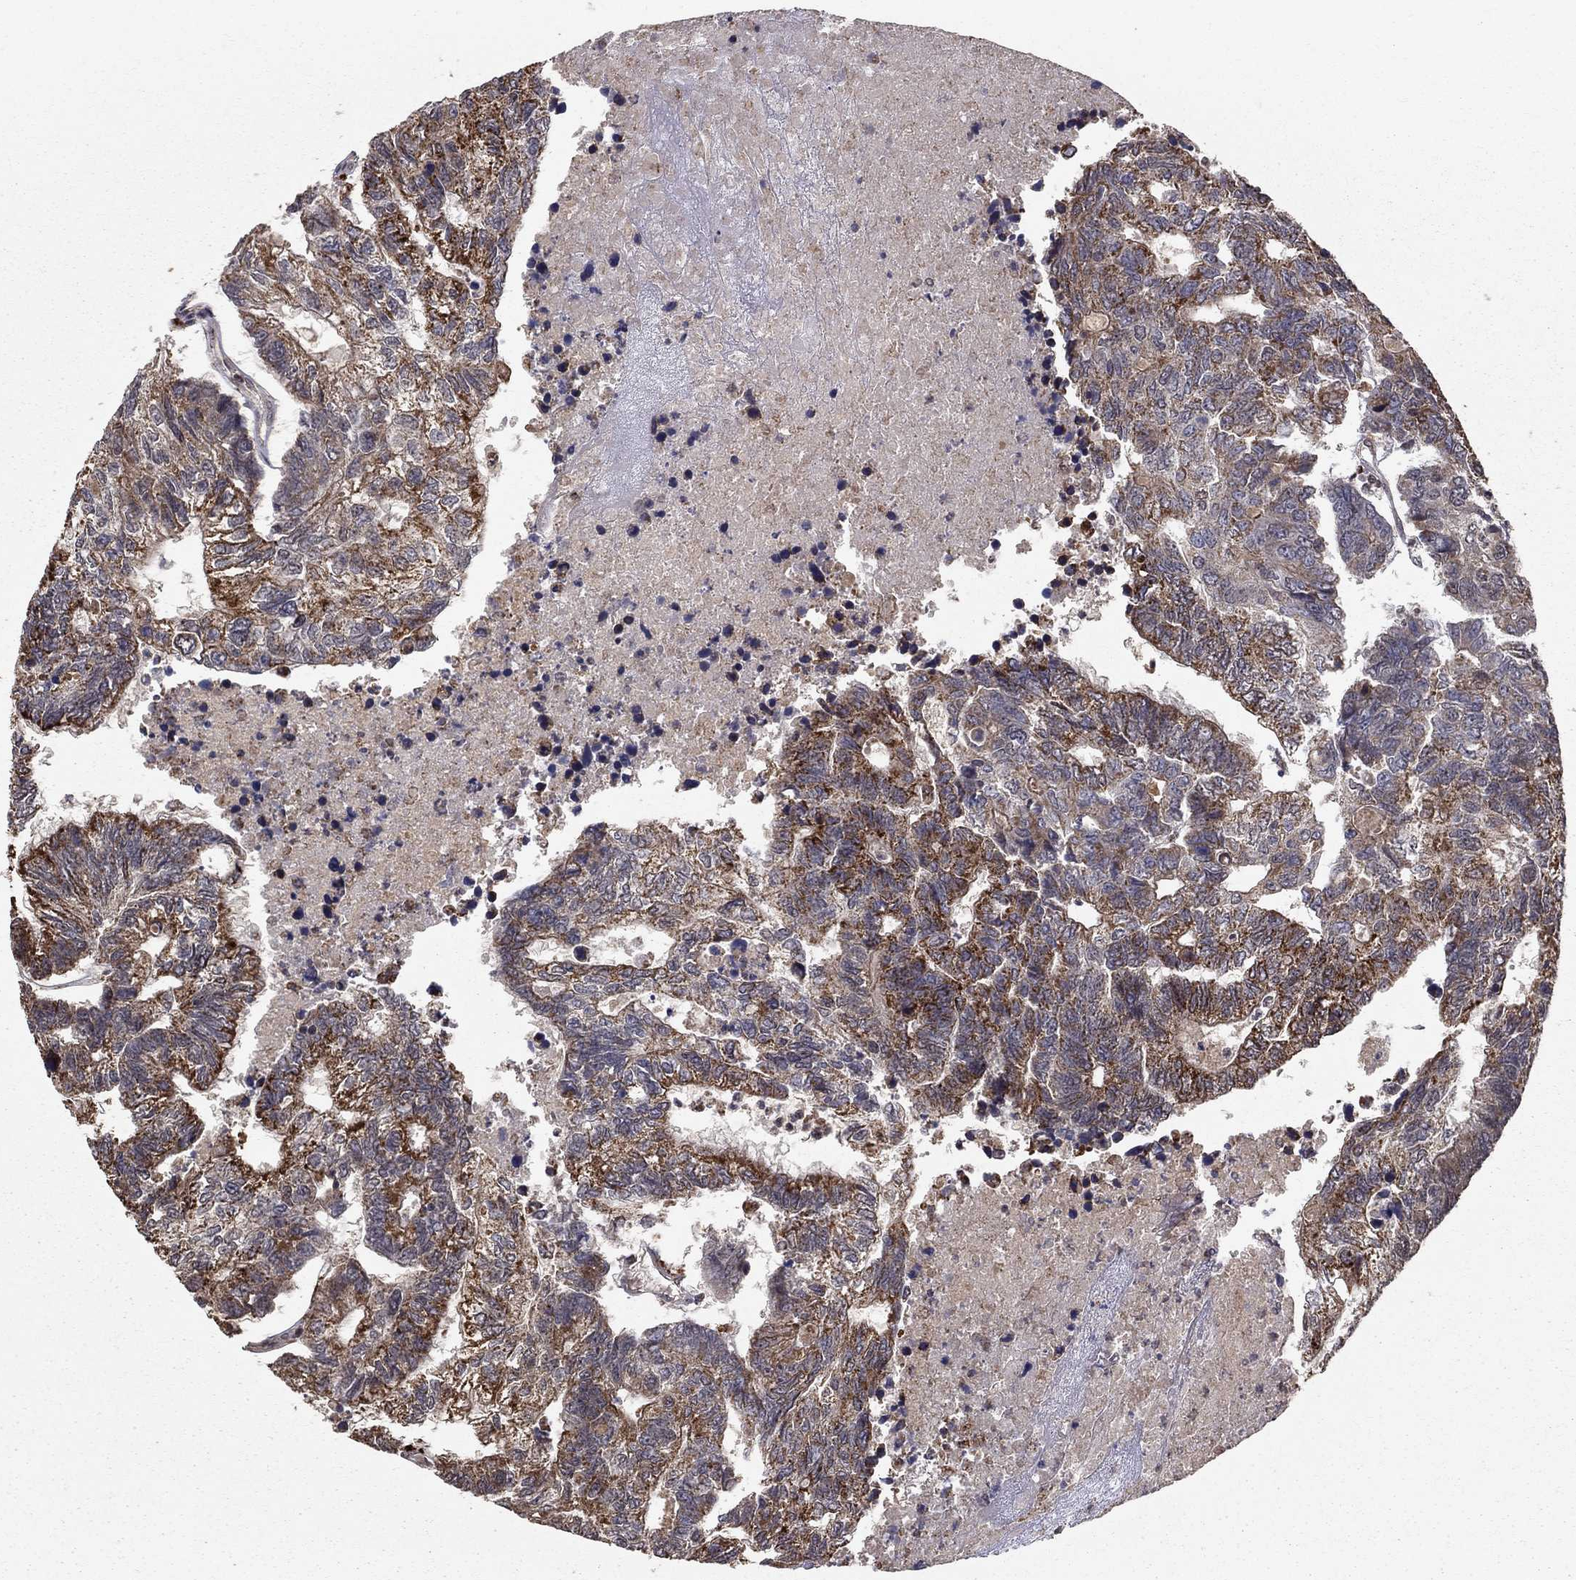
{"staining": {"intensity": "strong", "quantity": ">75%", "location": "cytoplasmic/membranous"}, "tissue": "colorectal cancer", "cell_type": "Tumor cells", "image_type": "cancer", "snomed": [{"axis": "morphology", "description": "Adenocarcinoma, NOS"}, {"axis": "topography", "description": "Colon"}], "caption": "Protein staining by immunohistochemistry (IHC) exhibits strong cytoplasmic/membranous expression in approximately >75% of tumor cells in colorectal cancer (adenocarcinoma). (IHC, brightfield microscopy, high magnification).", "gene": "ACOT13", "patient": {"sex": "female", "age": 48}}